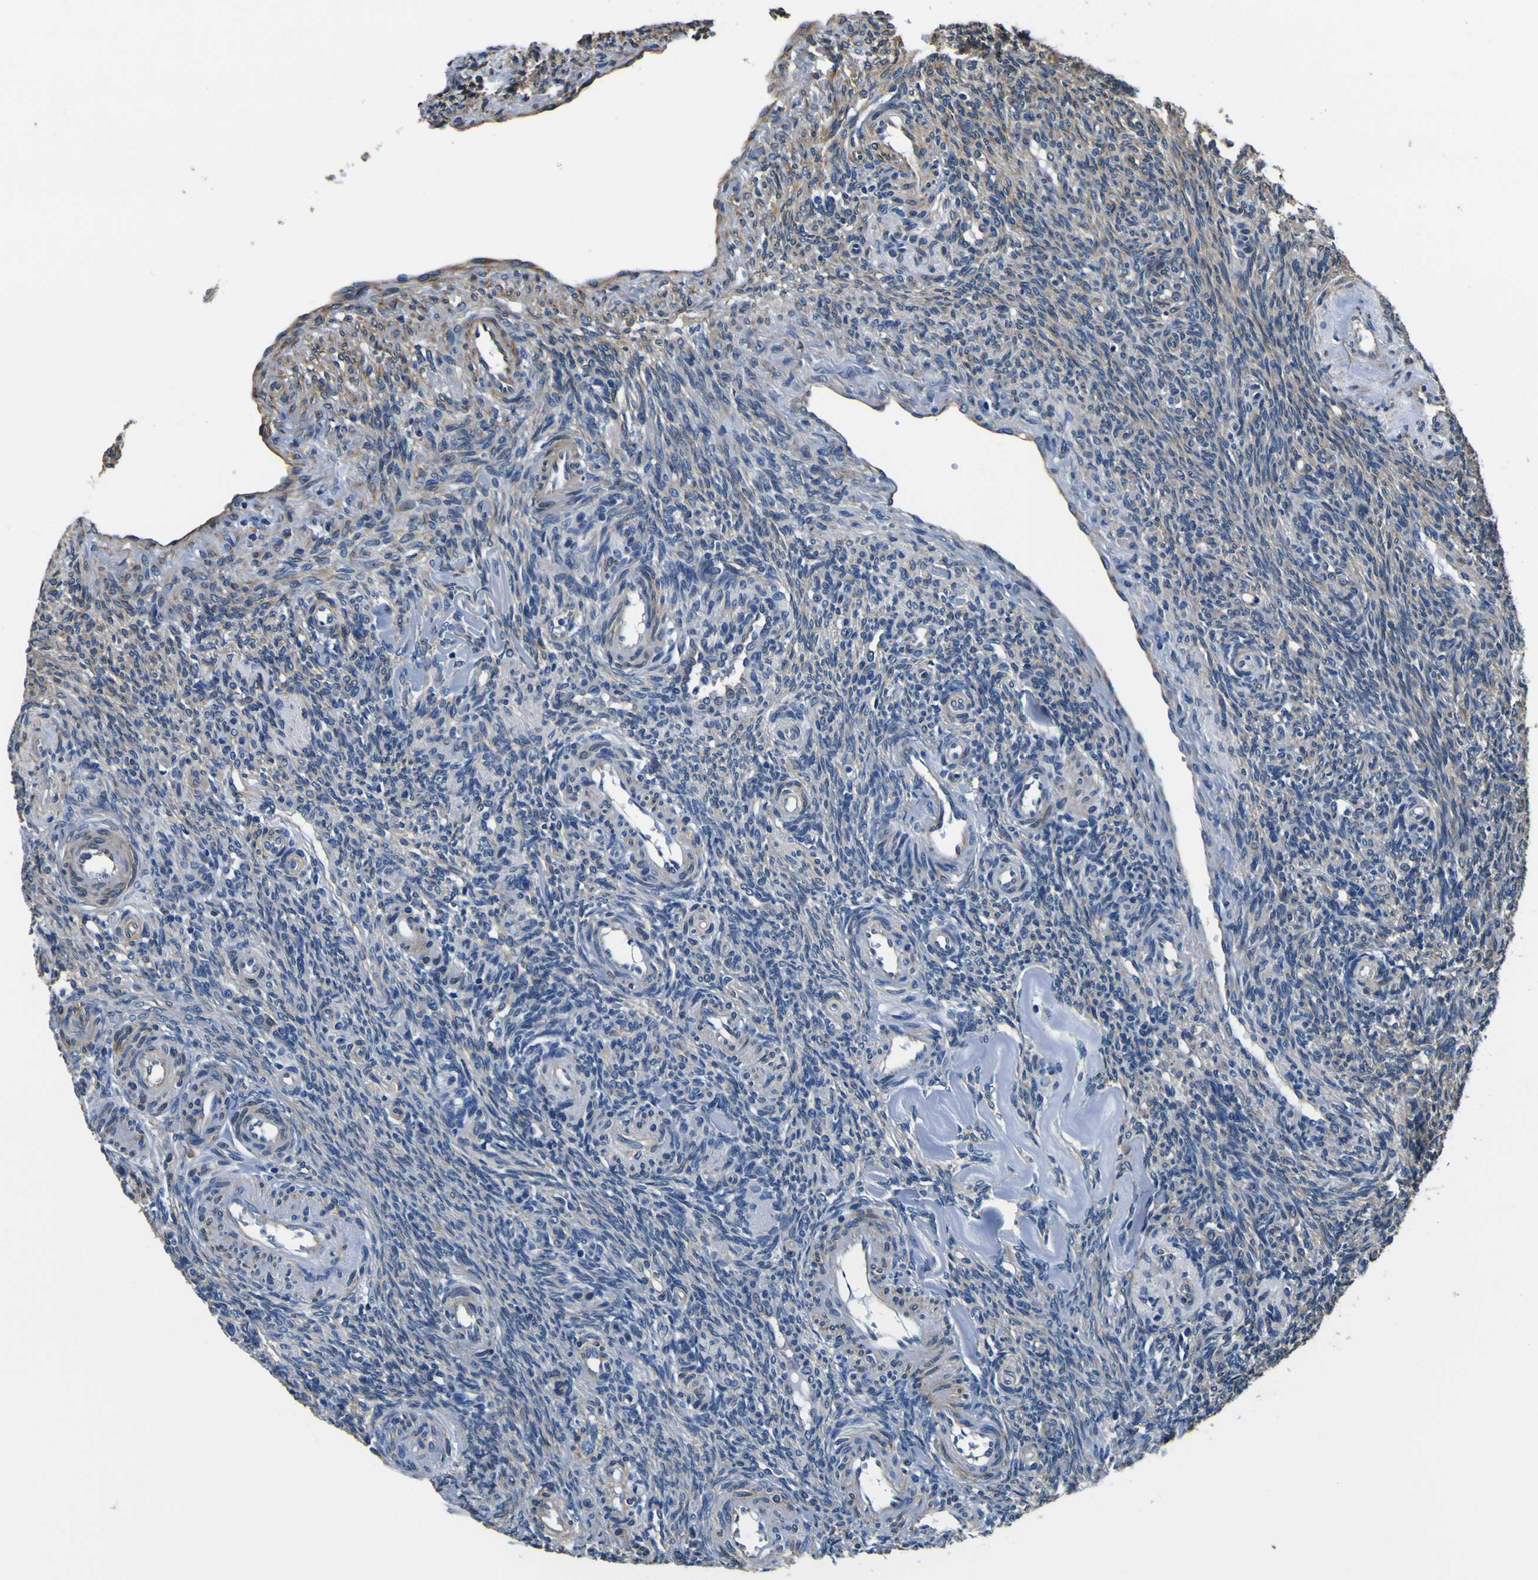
{"staining": {"intensity": "moderate", "quantity": "25%-75%", "location": "cytoplasmic/membranous"}, "tissue": "ovary", "cell_type": "Ovarian stroma cells", "image_type": "normal", "snomed": [{"axis": "morphology", "description": "Normal tissue, NOS"}, {"axis": "topography", "description": "Ovary"}], "caption": "Immunohistochemical staining of benign human ovary demonstrates 25%-75% levels of moderate cytoplasmic/membranous protein staining in approximately 25%-75% of ovarian stroma cells.", "gene": "TUBA1B", "patient": {"sex": "female", "age": 41}}